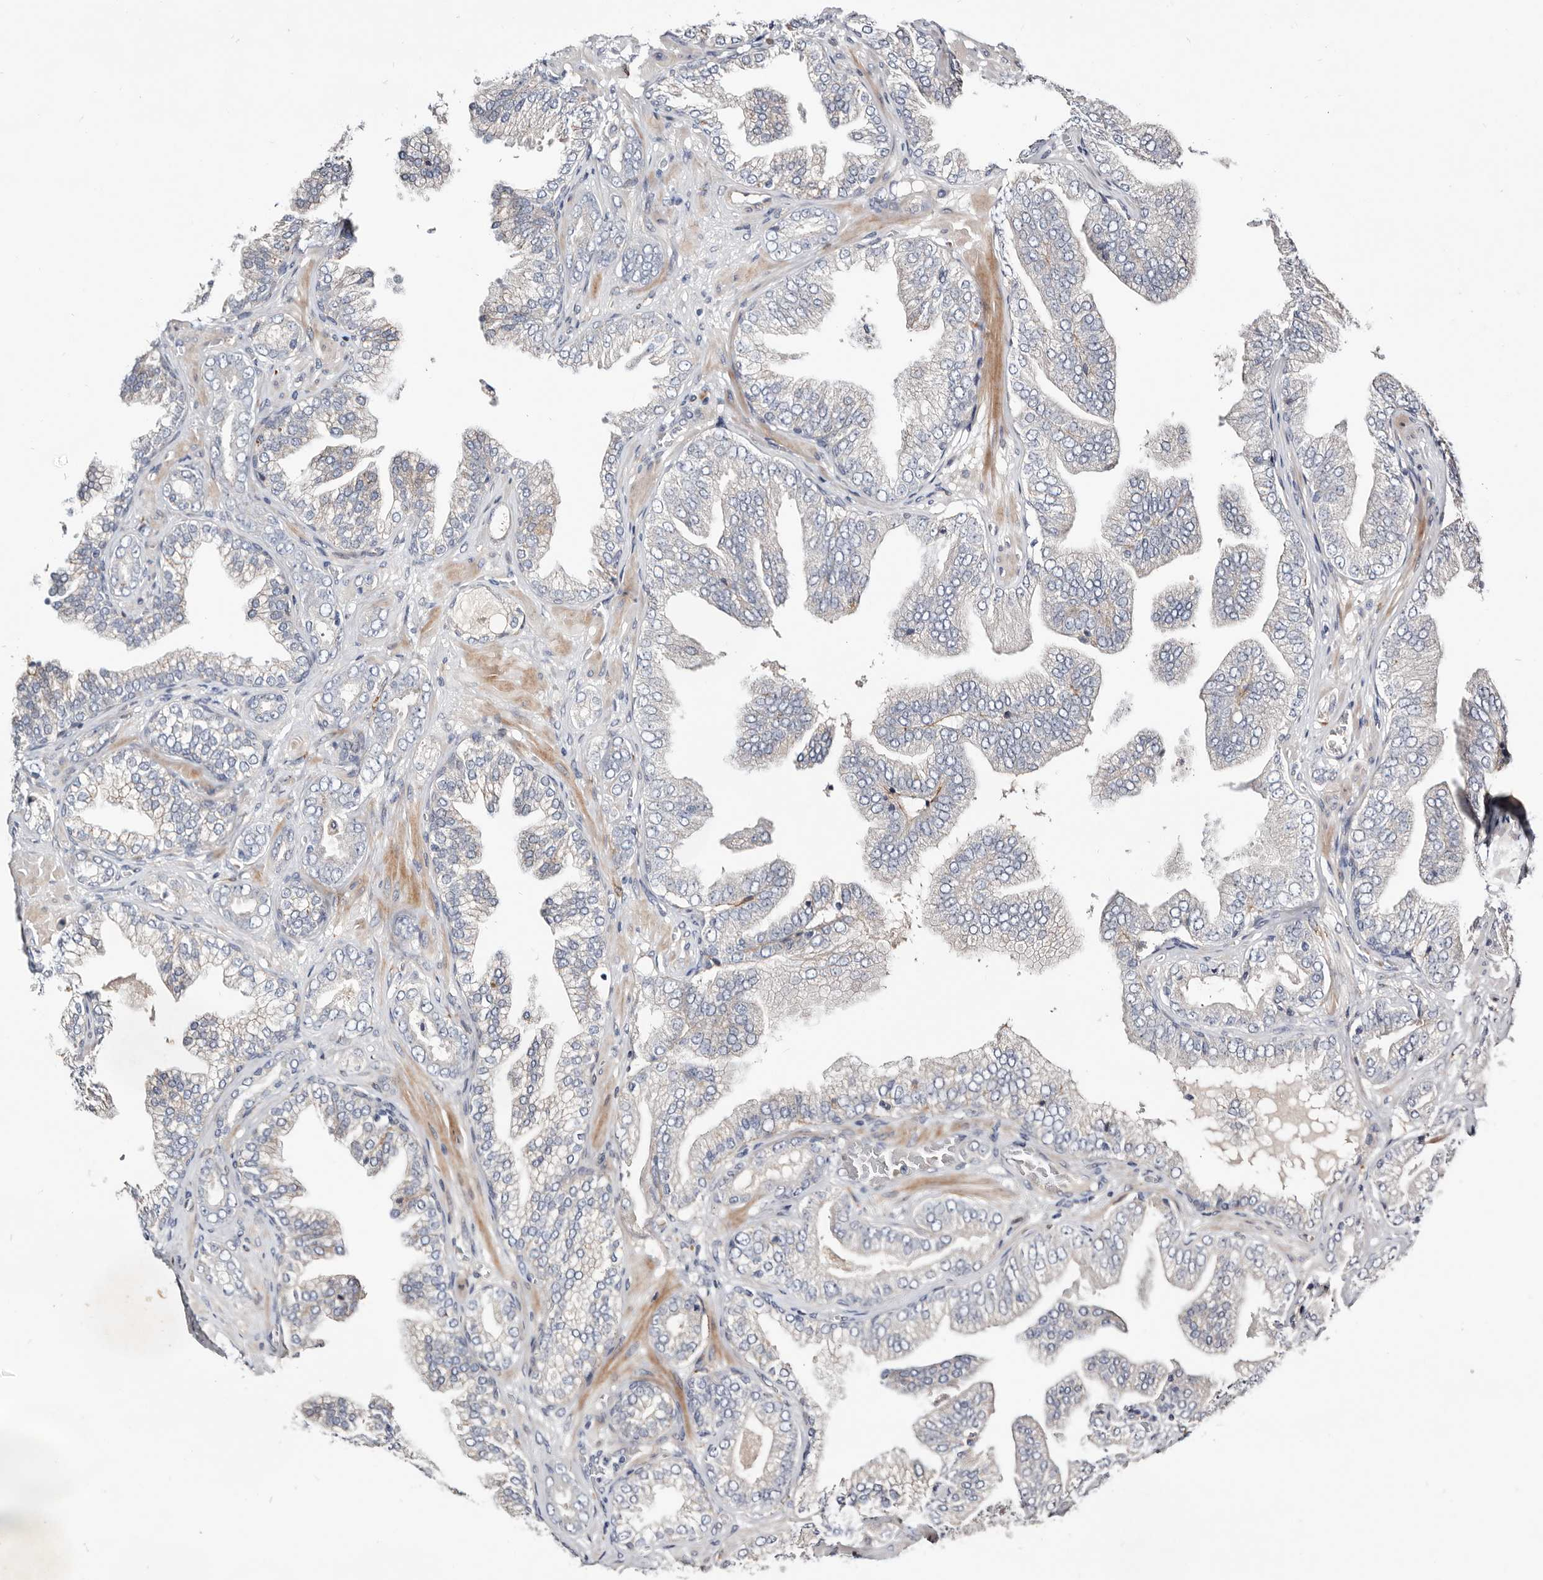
{"staining": {"intensity": "weak", "quantity": "<25%", "location": "cytoplasmic/membranous"}, "tissue": "prostate cancer", "cell_type": "Tumor cells", "image_type": "cancer", "snomed": [{"axis": "morphology", "description": "Adenocarcinoma, High grade"}, {"axis": "topography", "description": "Prostate"}], "caption": "DAB immunohistochemical staining of human prostate cancer (adenocarcinoma (high-grade)) exhibits no significant expression in tumor cells.", "gene": "USH1C", "patient": {"sex": "male", "age": 58}}